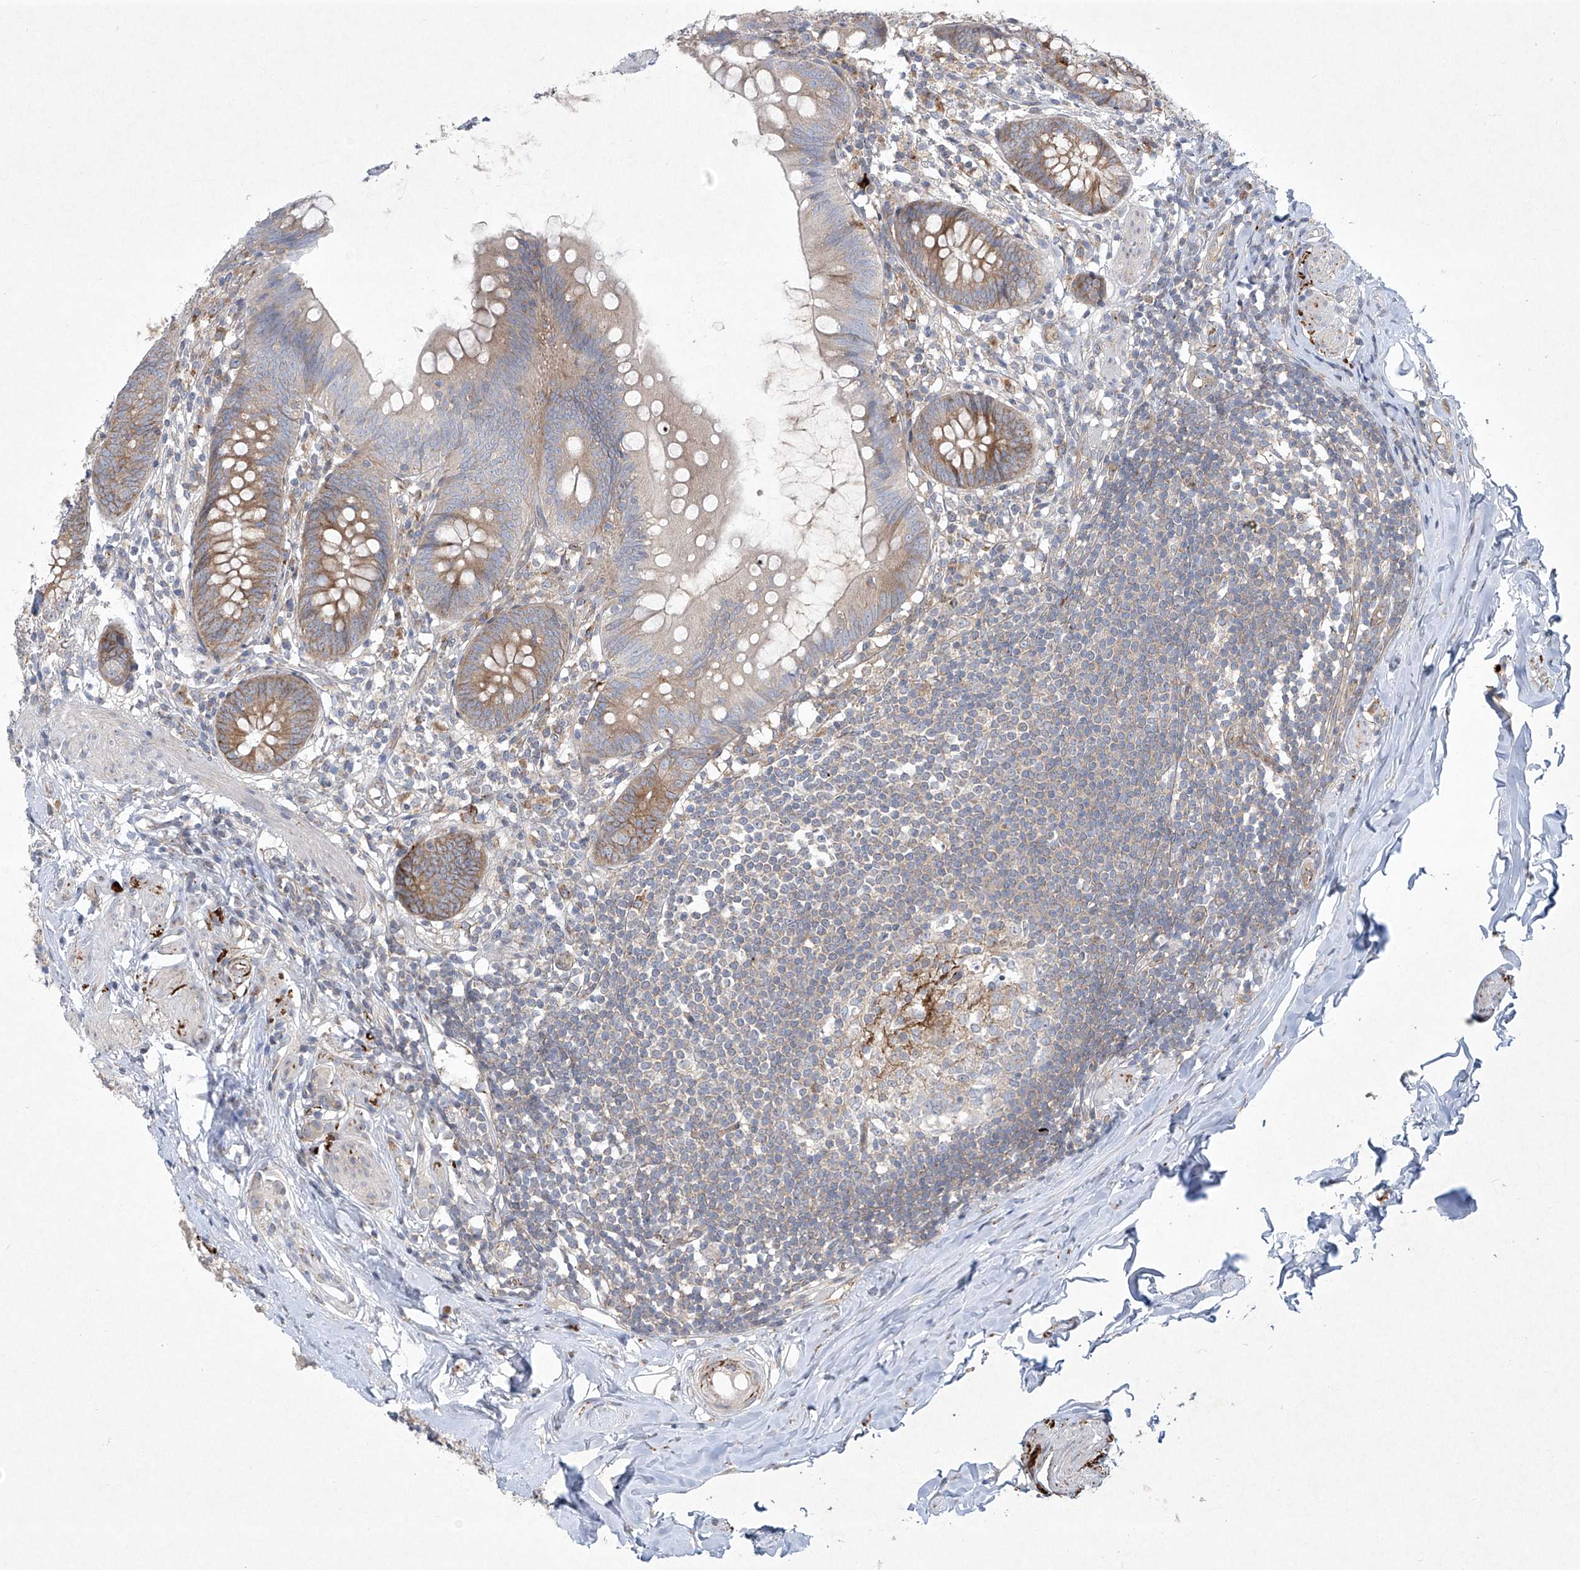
{"staining": {"intensity": "moderate", "quantity": ">75%", "location": "cytoplasmic/membranous"}, "tissue": "appendix", "cell_type": "Glandular cells", "image_type": "normal", "snomed": [{"axis": "morphology", "description": "Normal tissue, NOS"}, {"axis": "topography", "description": "Appendix"}], "caption": "Immunohistochemical staining of normal appendix reveals medium levels of moderate cytoplasmic/membranous positivity in approximately >75% of glandular cells.", "gene": "TJAP1", "patient": {"sex": "female", "age": 62}}